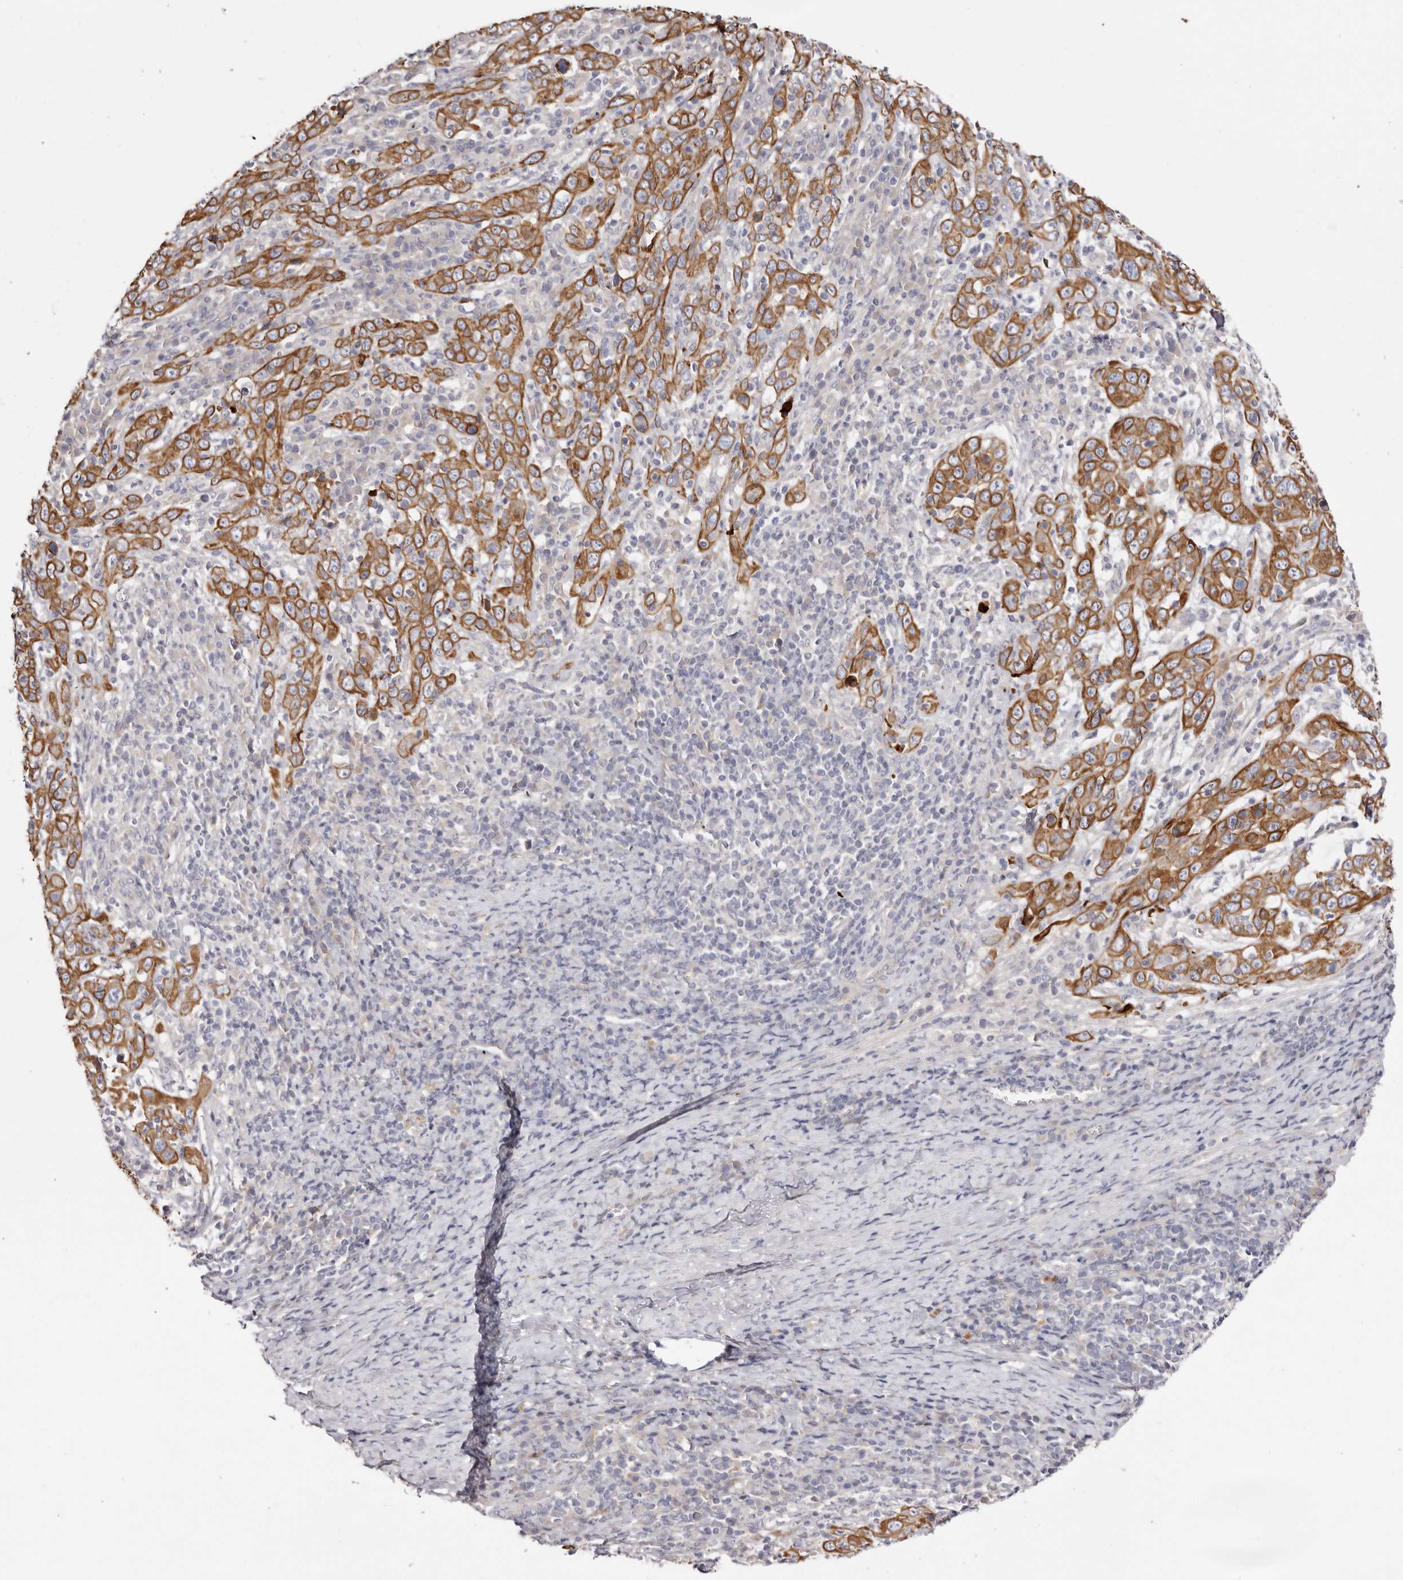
{"staining": {"intensity": "moderate", "quantity": ">75%", "location": "cytoplasmic/membranous"}, "tissue": "cervical cancer", "cell_type": "Tumor cells", "image_type": "cancer", "snomed": [{"axis": "morphology", "description": "Squamous cell carcinoma, NOS"}, {"axis": "topography", "description": "Cervix"}], "caption": "Cervical squamous cell carcinoma stained for a protein exhibits moderate cytoplasmic/membranous positivity in tumor cells.", "gene": "STK16", "patient": {"sex": "female", "age": 46}}